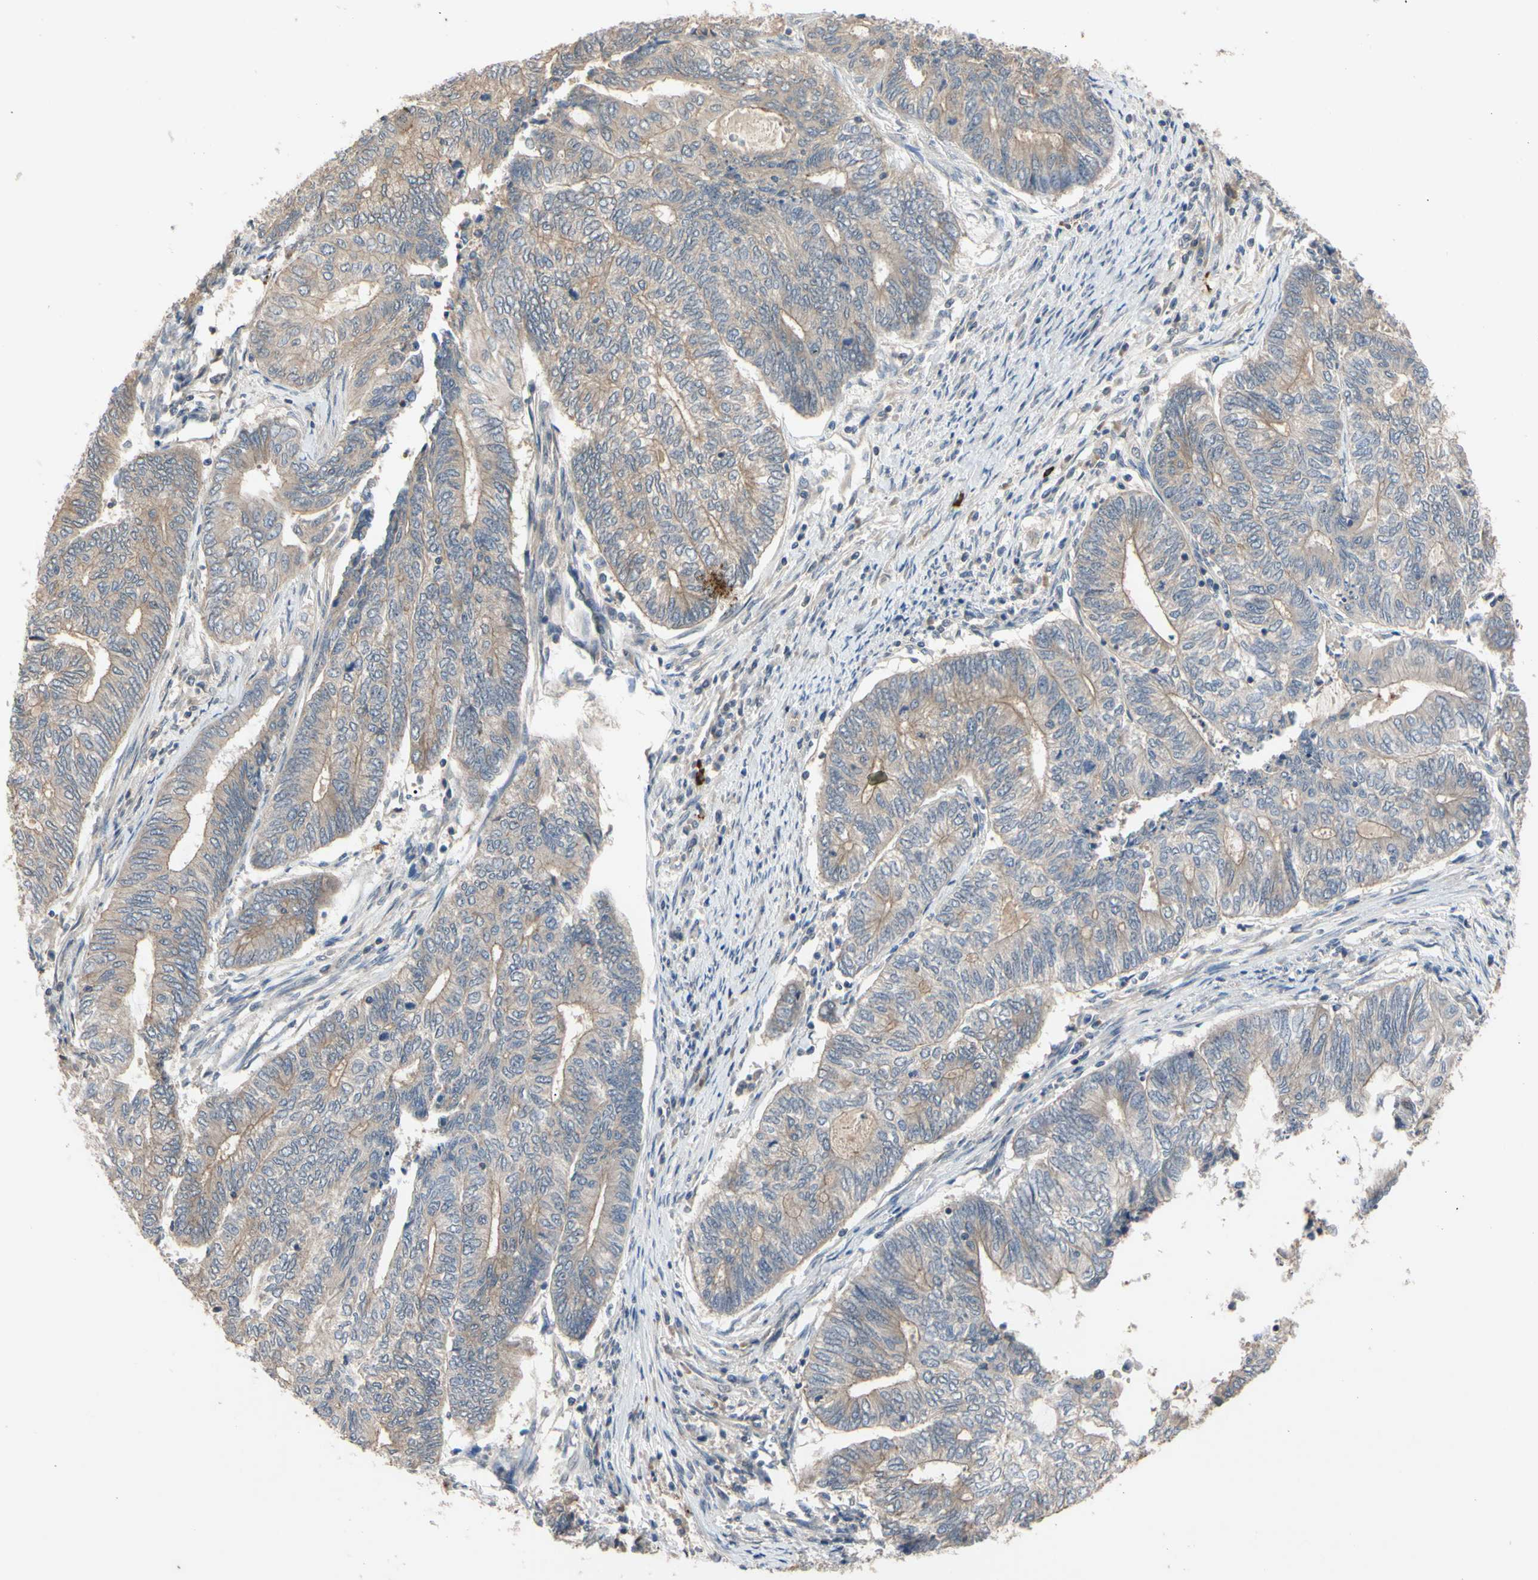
{"staining": {"intensity": "moderate", "quantity": ">75%", "location": "cytoplasmic/membranous"}, "tissue": "endometrial cancer", "cell_type": "Tumor cells", "image_type": "cancer", "snomed": [{"axis": "morphology", "description": "Adenocarcinoma, NOS"}, {"axis": "topography", "description": "Uterus"}, {"axis": "topography", "description": "Endometrium"}], "caption": "Immunohistochemical staining of endometrial cancer displays medium levels of moderate cytoplasmic/membranous expression in about >75% of tumor cells. (IHC, brightfield microscopy, high magnification).", "gene": "DPP8", "patient": {"sex": "female", "age": 70}}